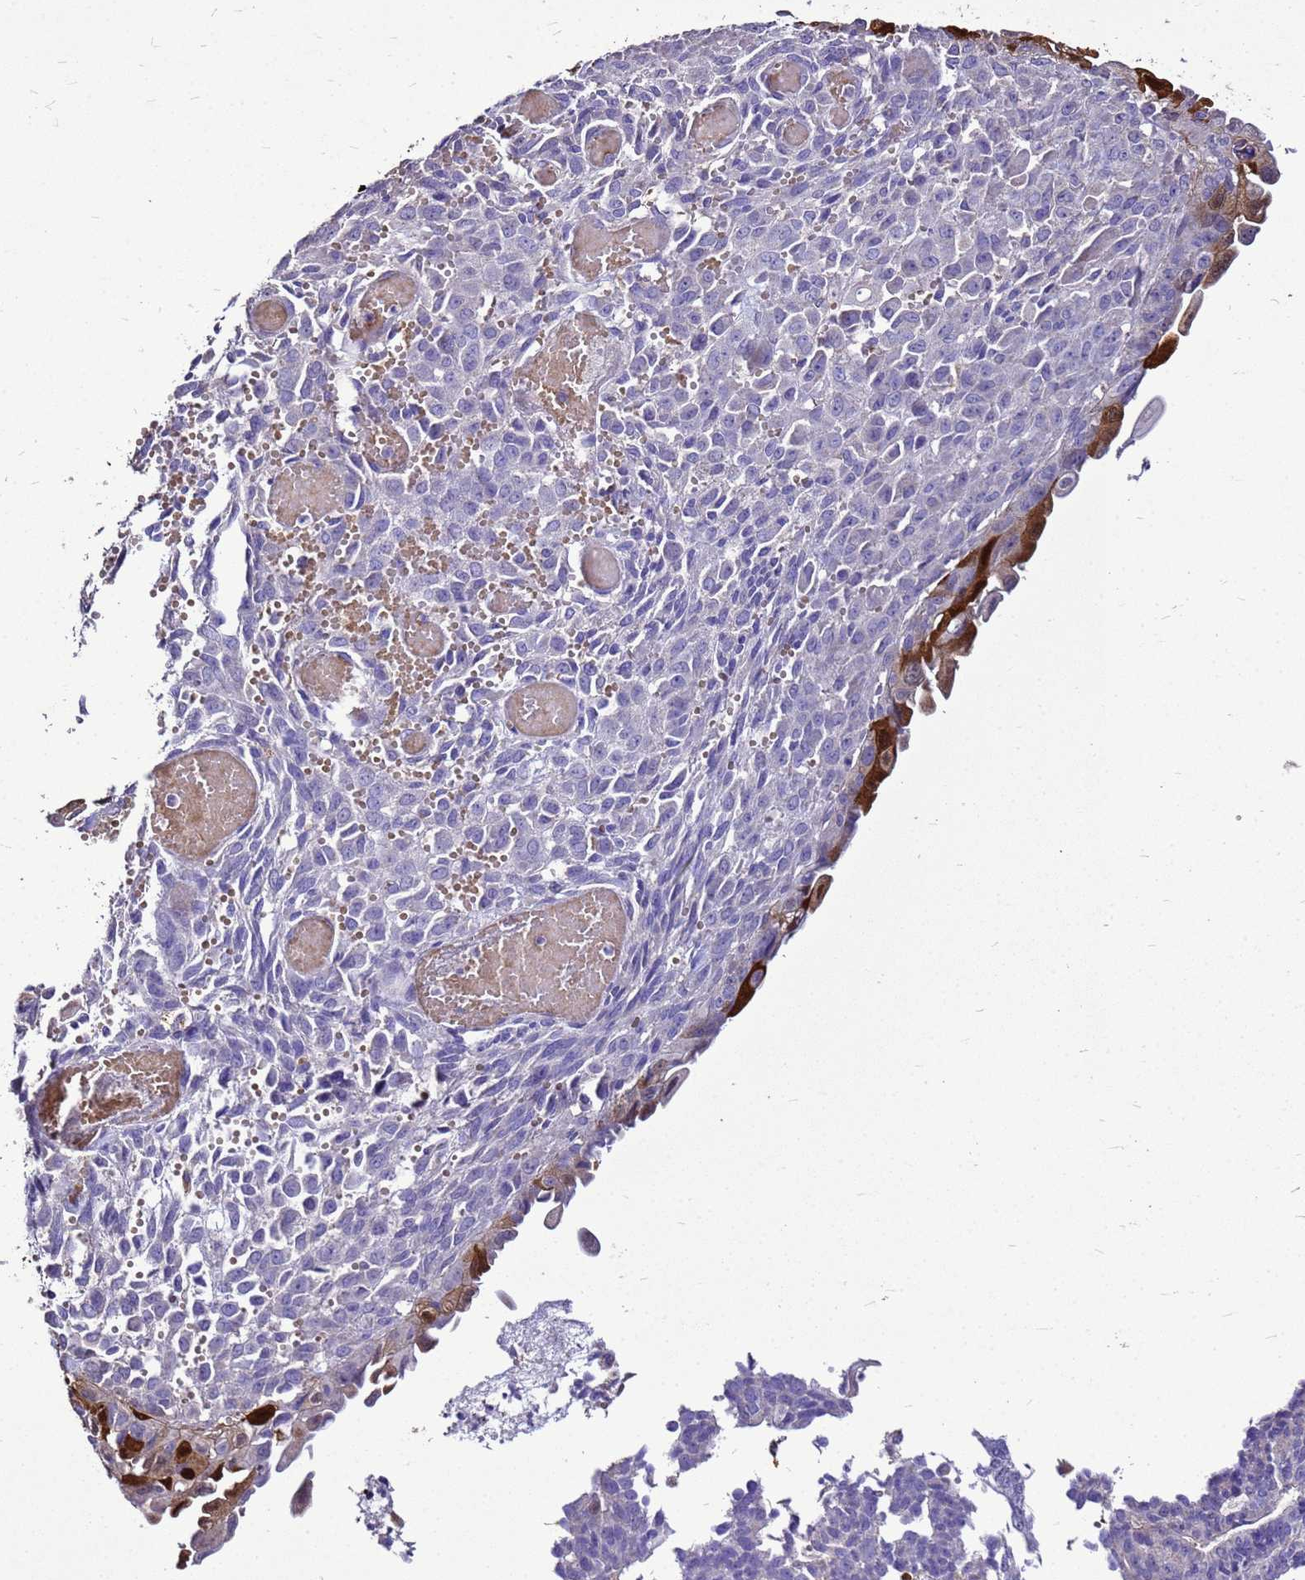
{"staining": {"intensity": "strong", "quantity": "<25%", "location": "cytoplasmic/membranous,nuclear"}, "tissue": "endometrial cancer", "cell_type": "Tumor cells", "image_type": "cancer", "snomed": [{"axis": "morphology", "description": "Adenocarcinoma, NOS"}, {"axis": "topography", "description": "Endometrium"}], "caption": "Protein staining demonstrates strong cytoplasmic/membranous and nuclear staining in approximately <25% of tumor cells in endometrial cancer.", "gene": "S100A2", "patient": {"sex": "female", "age": 32}}